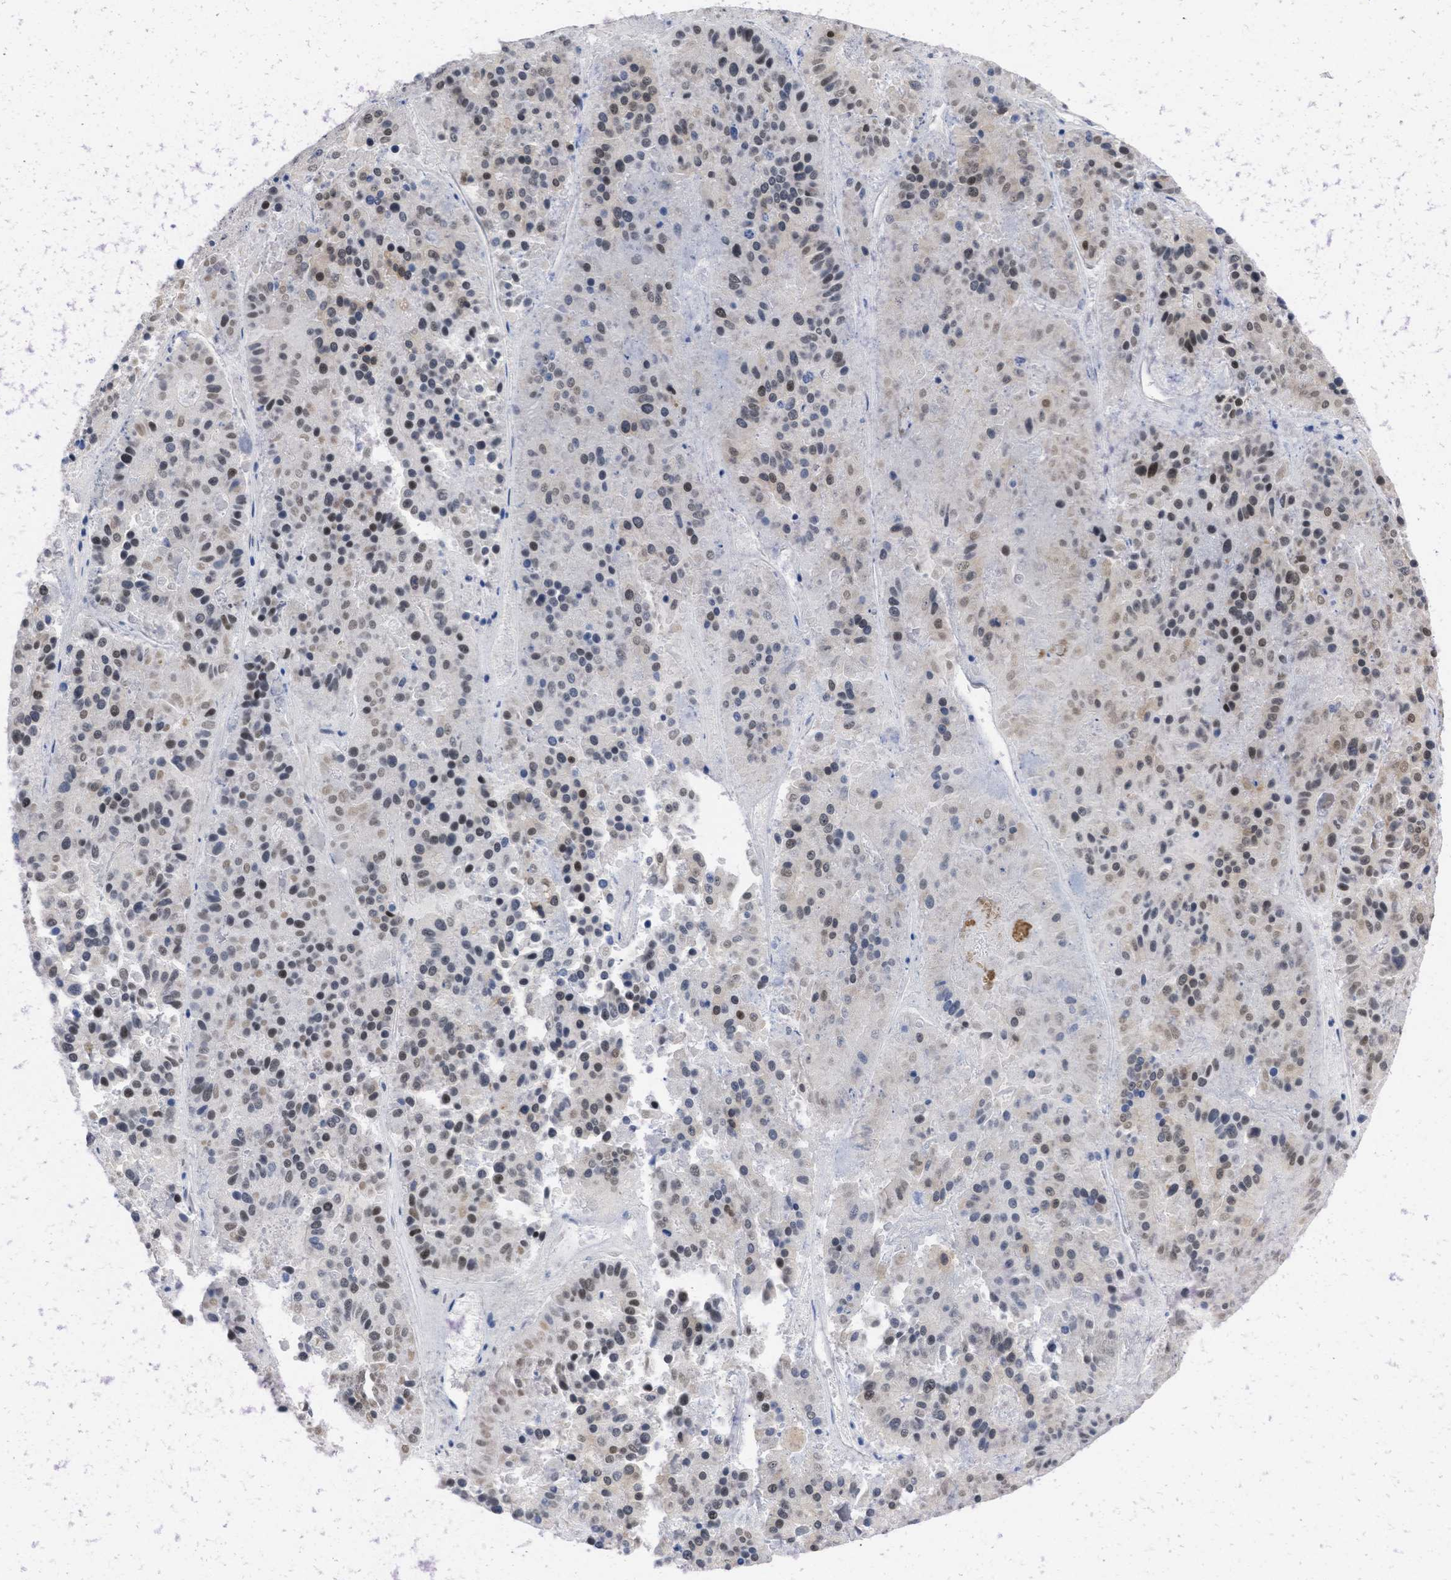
{"staining": {"intensity": "moderate", "quantity": ">75%", "location": "nuclear"}, "tissue": "pancreatic cancer", "cell_type": "Tumor cells", "image_type": "cancer", "snomed": [{"axis": "morphology", "description": "Adenocarcinoma, NOS"}, {"axis": "topography", "description": "Pancreas"}], "caption": "A medium amount of moderate nuclear staining is seen in approximately >75% of tumor cells in pancreatic cancer (adenocarcinoma) tissue.", "gene": "DDX41", "patient": {"sex": "male", "age": 50}}